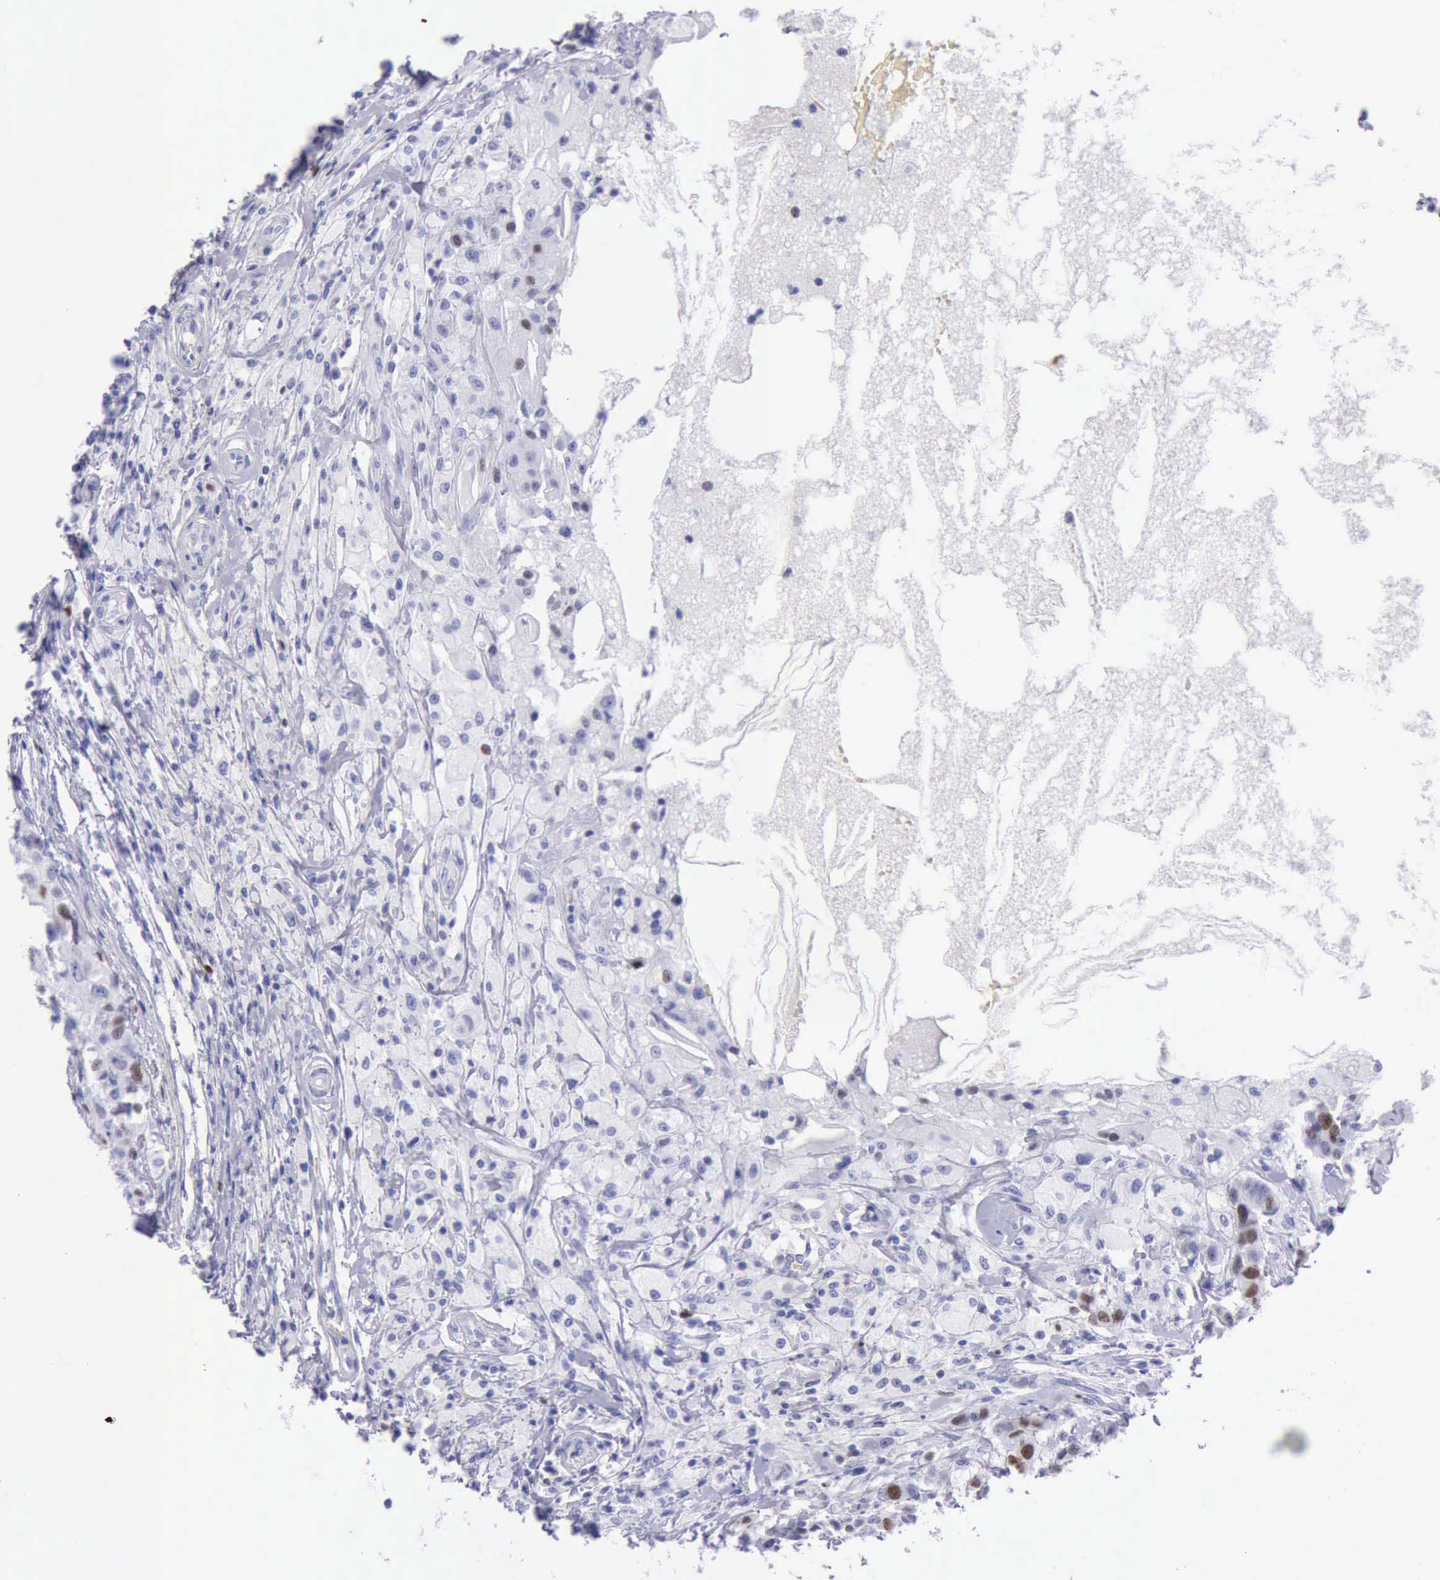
{"staining": {"intensity": "moderate", "quantity": "25%-75%", "location": "nuclear"}, "tissue": "breast cancer", "cell_type": "Tumor cells", "image_type": "cancer", "snomed": [{"axis": "morphology", "description": "Duct carcinoma"}, {"axis": "topography", "description": "Breast"}], "caption": "Intraductal carcinoma (breast) tissue exhibits moderate nuclear positivity in about 25%-75% of tumor cells, visualized by immunohistochemistry.", "gene": "MCM2", "patient": {"sex": "female", "age": 27}}